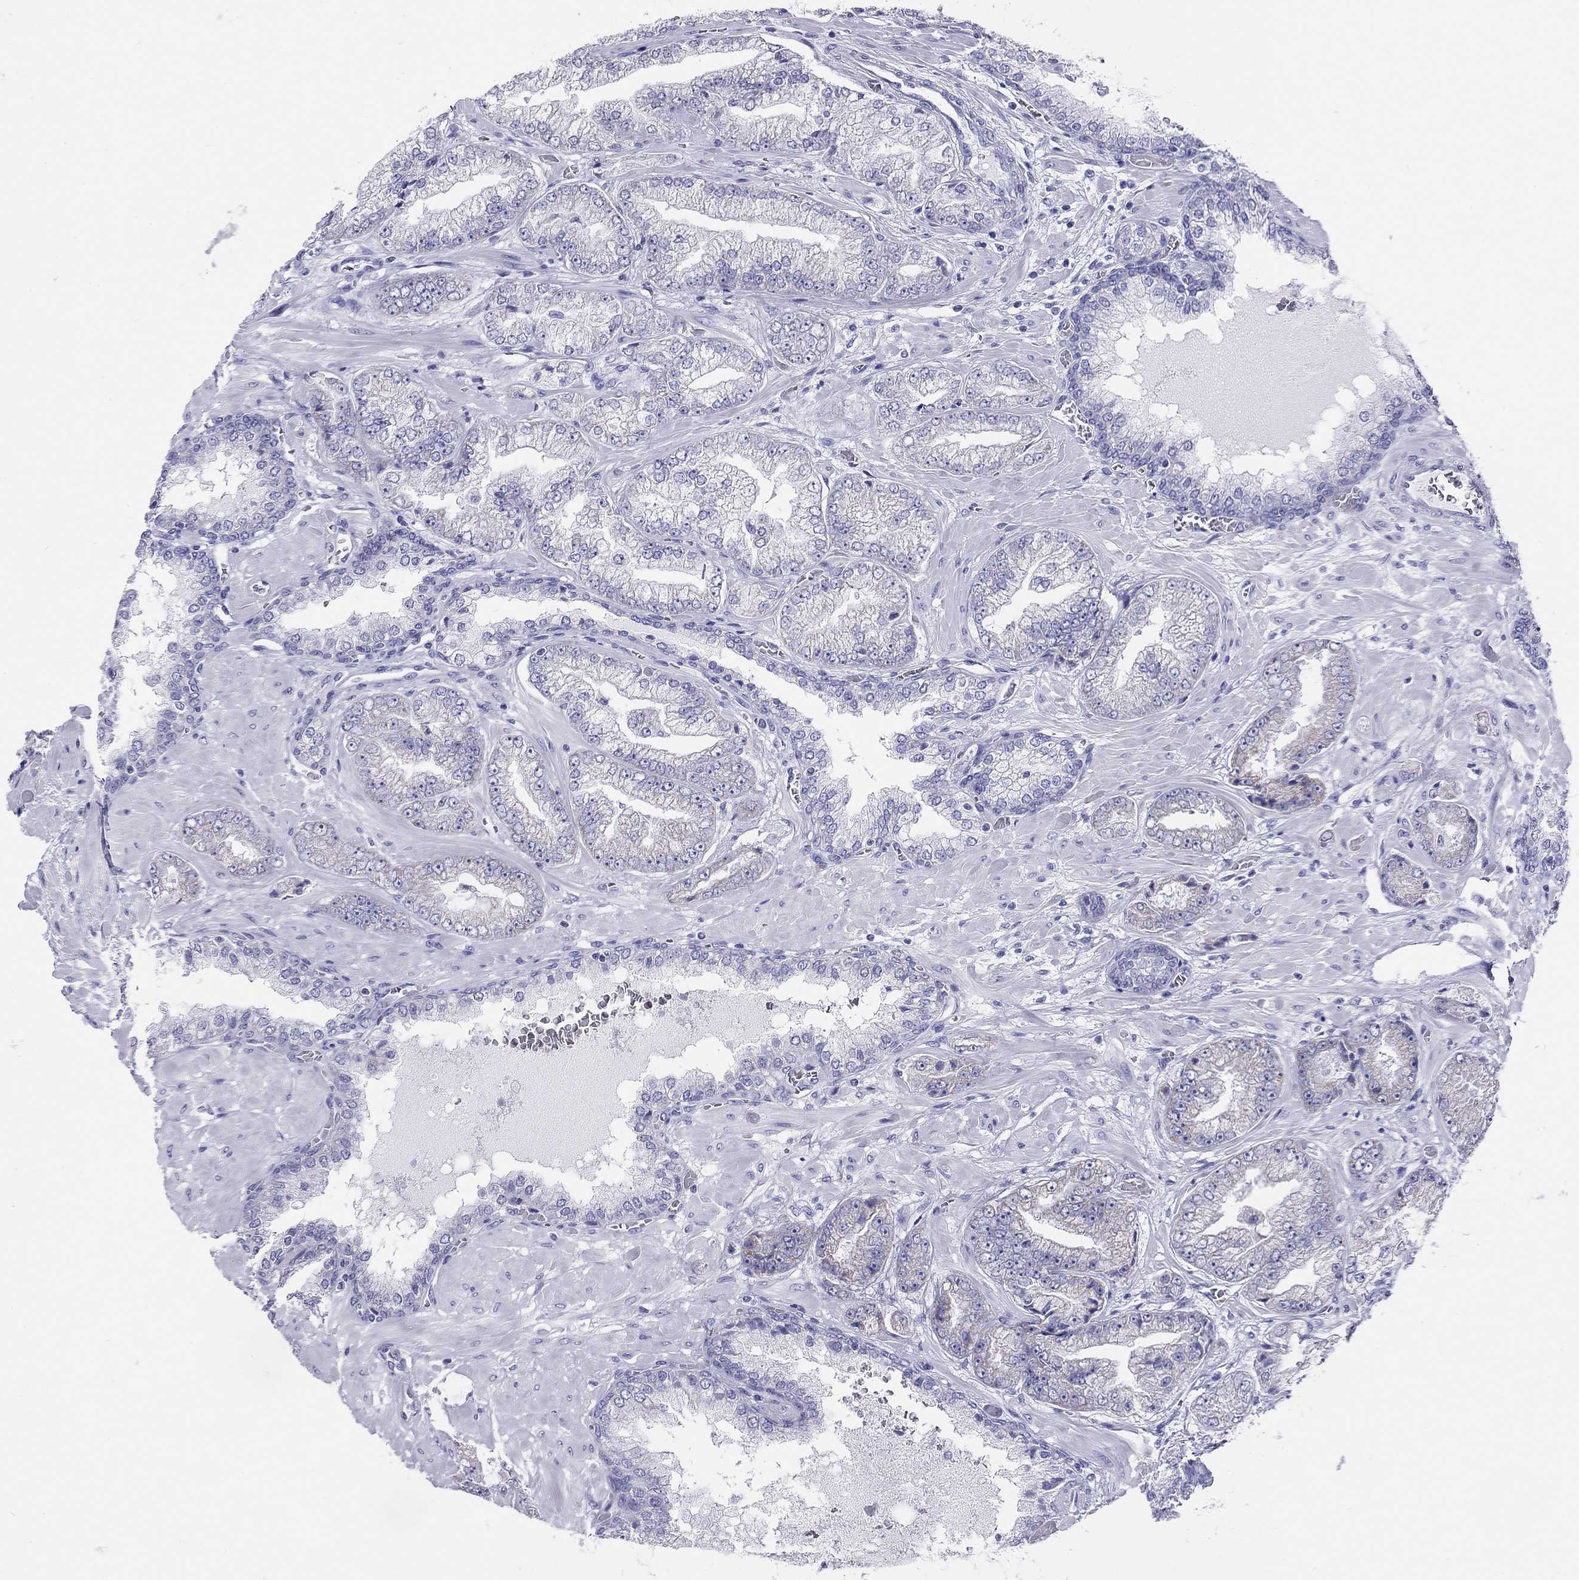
{"staining": {"intensity": "negative", "quantity": "none", "location": "none"}, "tissue": "prostate cancer", "cell_type": "Tumor cells", "image_type": "cancer", "snomed": [{"axis": "morphology", "description": "Adenocarcinoma, Low grade"}, {"axis": "topography", "description": "Prostate"}], "caption": "Prostate adenocarcinoma (low-grade) was stained to show a protein in brown. There is no significant staining in tumor cells.", "gene": "DPY19L2", "patient": {"sex": "male", "age": 57}}